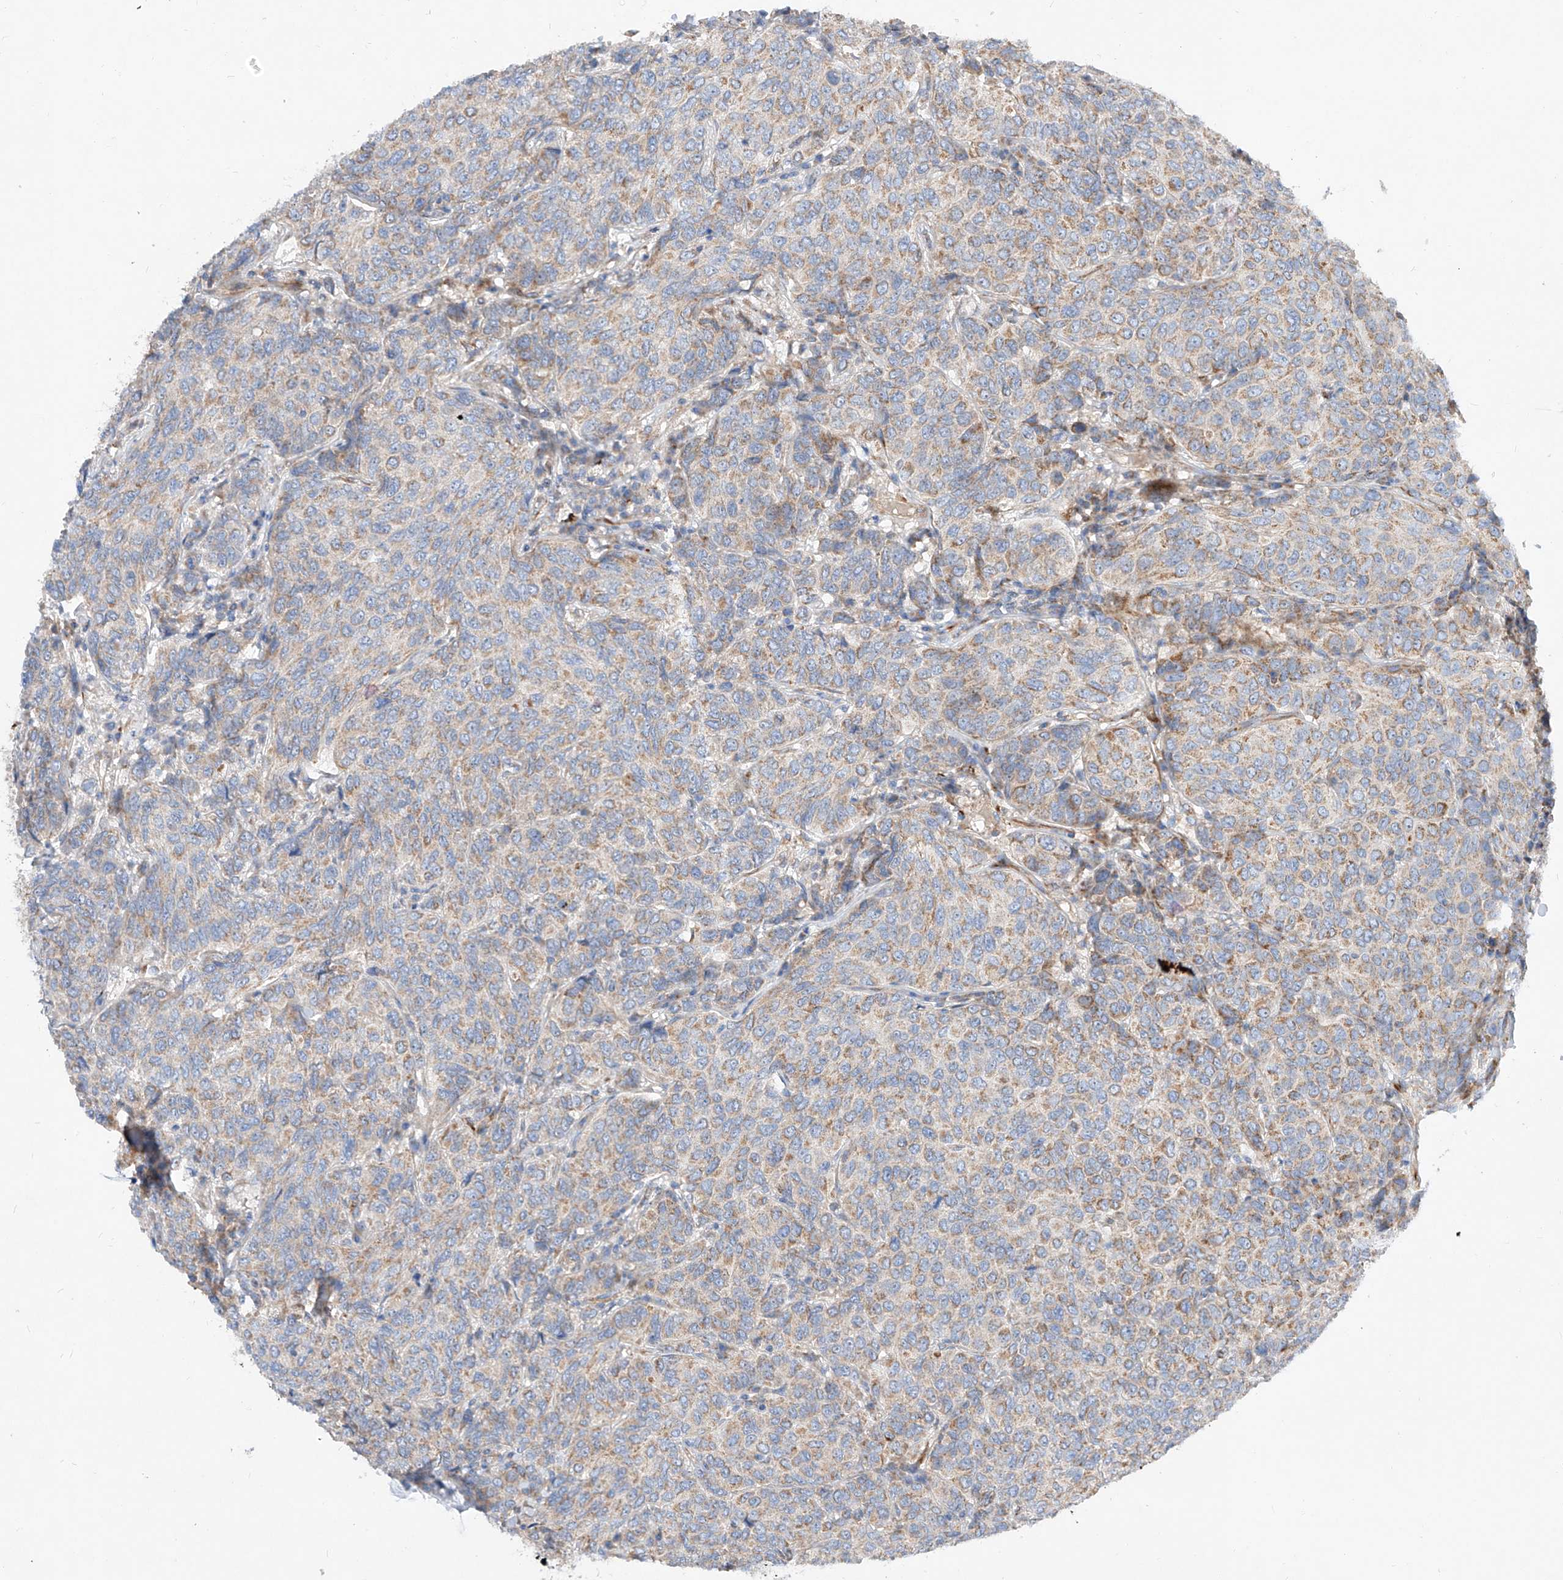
{"staining": {"intensity": "weak", "quantity": "25%-75%", "location": "cytoplasmic/membranous"}, "tissue": "breast cancer", "cell_type": "Tumor cells", "image_type": "cancer", "snomed": [{"axis": "morphology", "description": "Duct carcinoma"}, {"axis": "topography", "description": "Breast"}], "caption": "There is low levels of weak cytoplasmic/membranous expression in tumor cells of breast cancer (intraductal carcinoma), as demonstrated by immunohistochemical staining (brown color).", "gene": "CST9", "patient": {"sex": "female", "age": 55}}